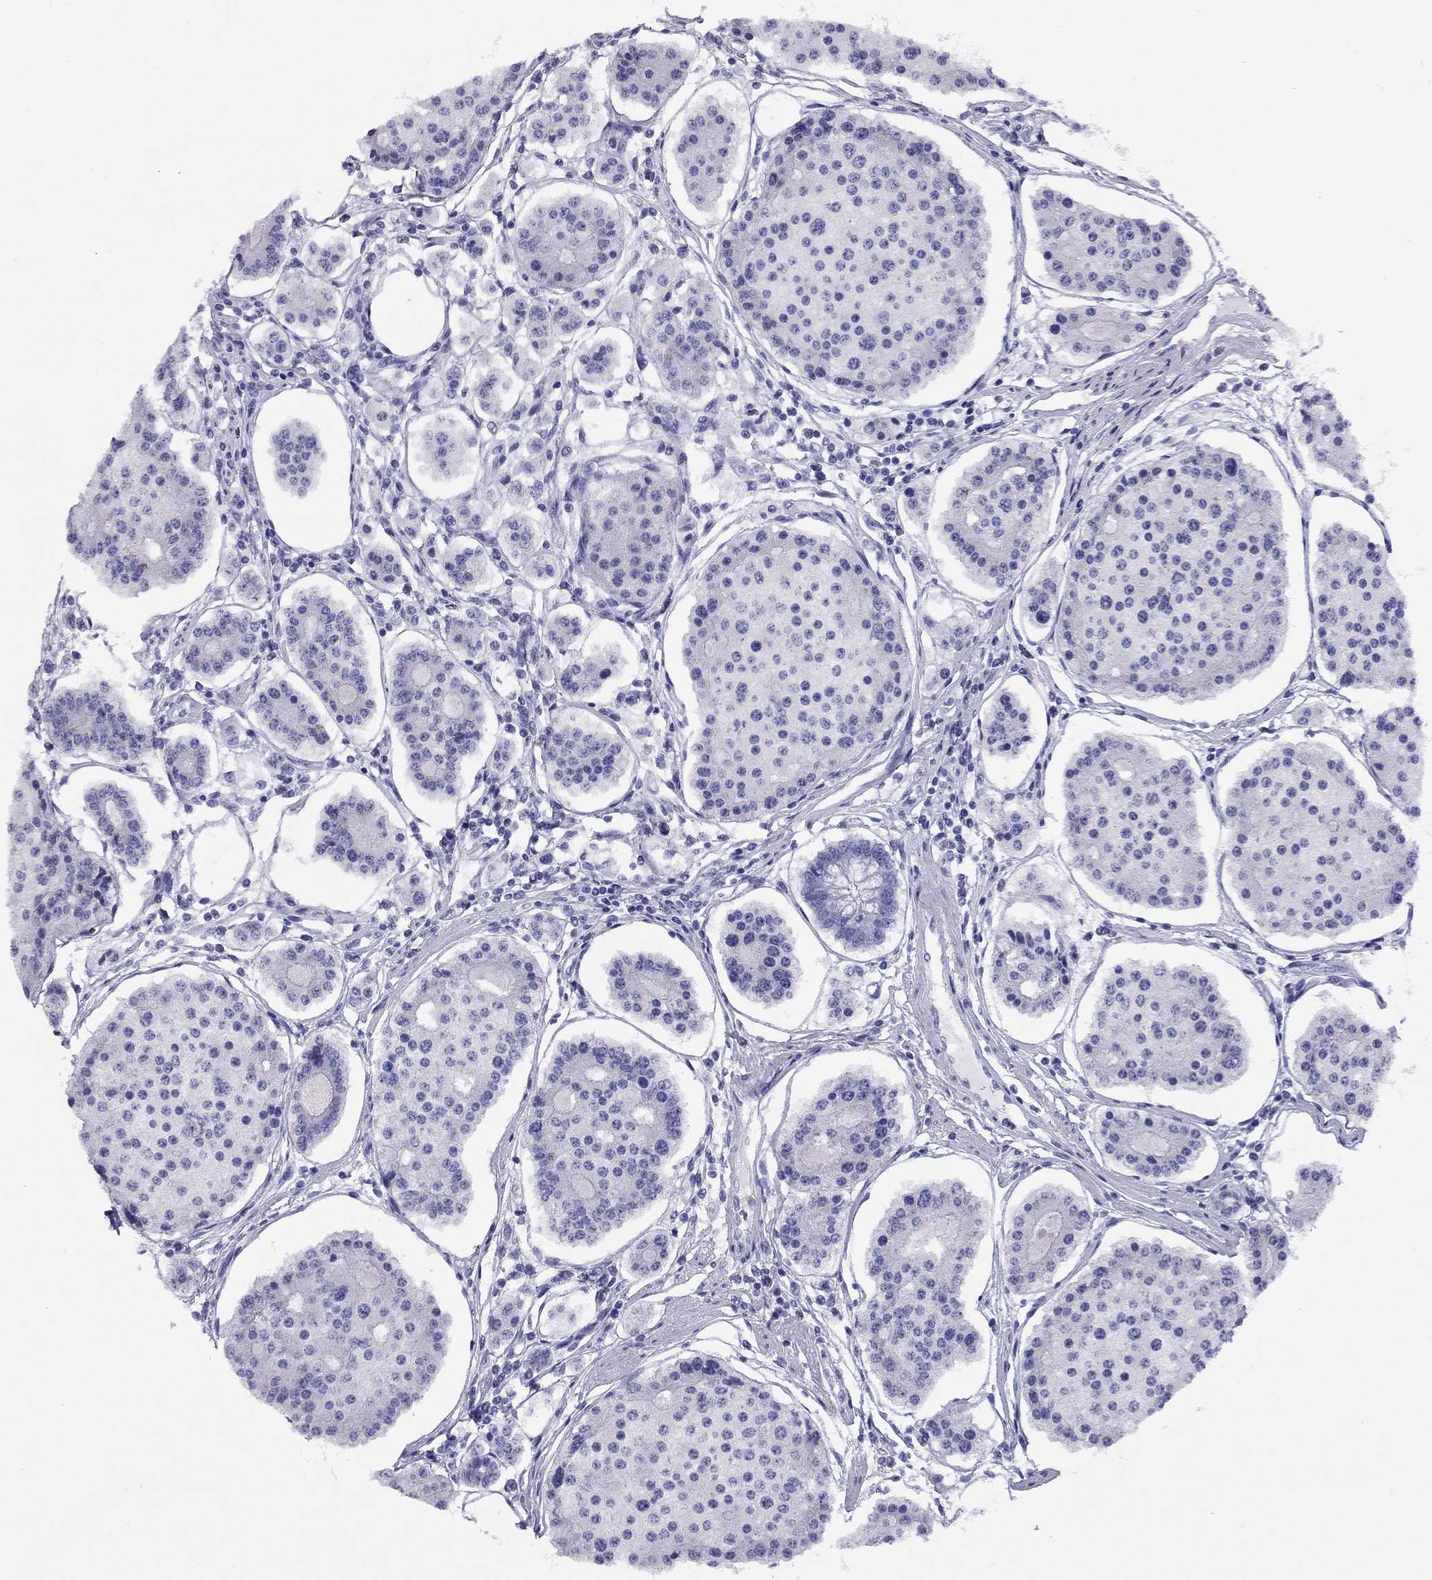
{"staining": {"intensity": "negative", "quantity": "none", "location": "none"}, "tissue": "carcinoid", "cell_type": "Tumor cells", "image_type": "cancer", "snomed": [{"axis": "morphology", "description": "Carcinoid, malignant, NOS"}, {"axis": "topography", "description": "Small intestine"}], "caption": "Tumor cells show no significant protein positivity in malignant carcinoid.", "gene": "LRIT2", "patient": {"sex": "female", "age": 65}}